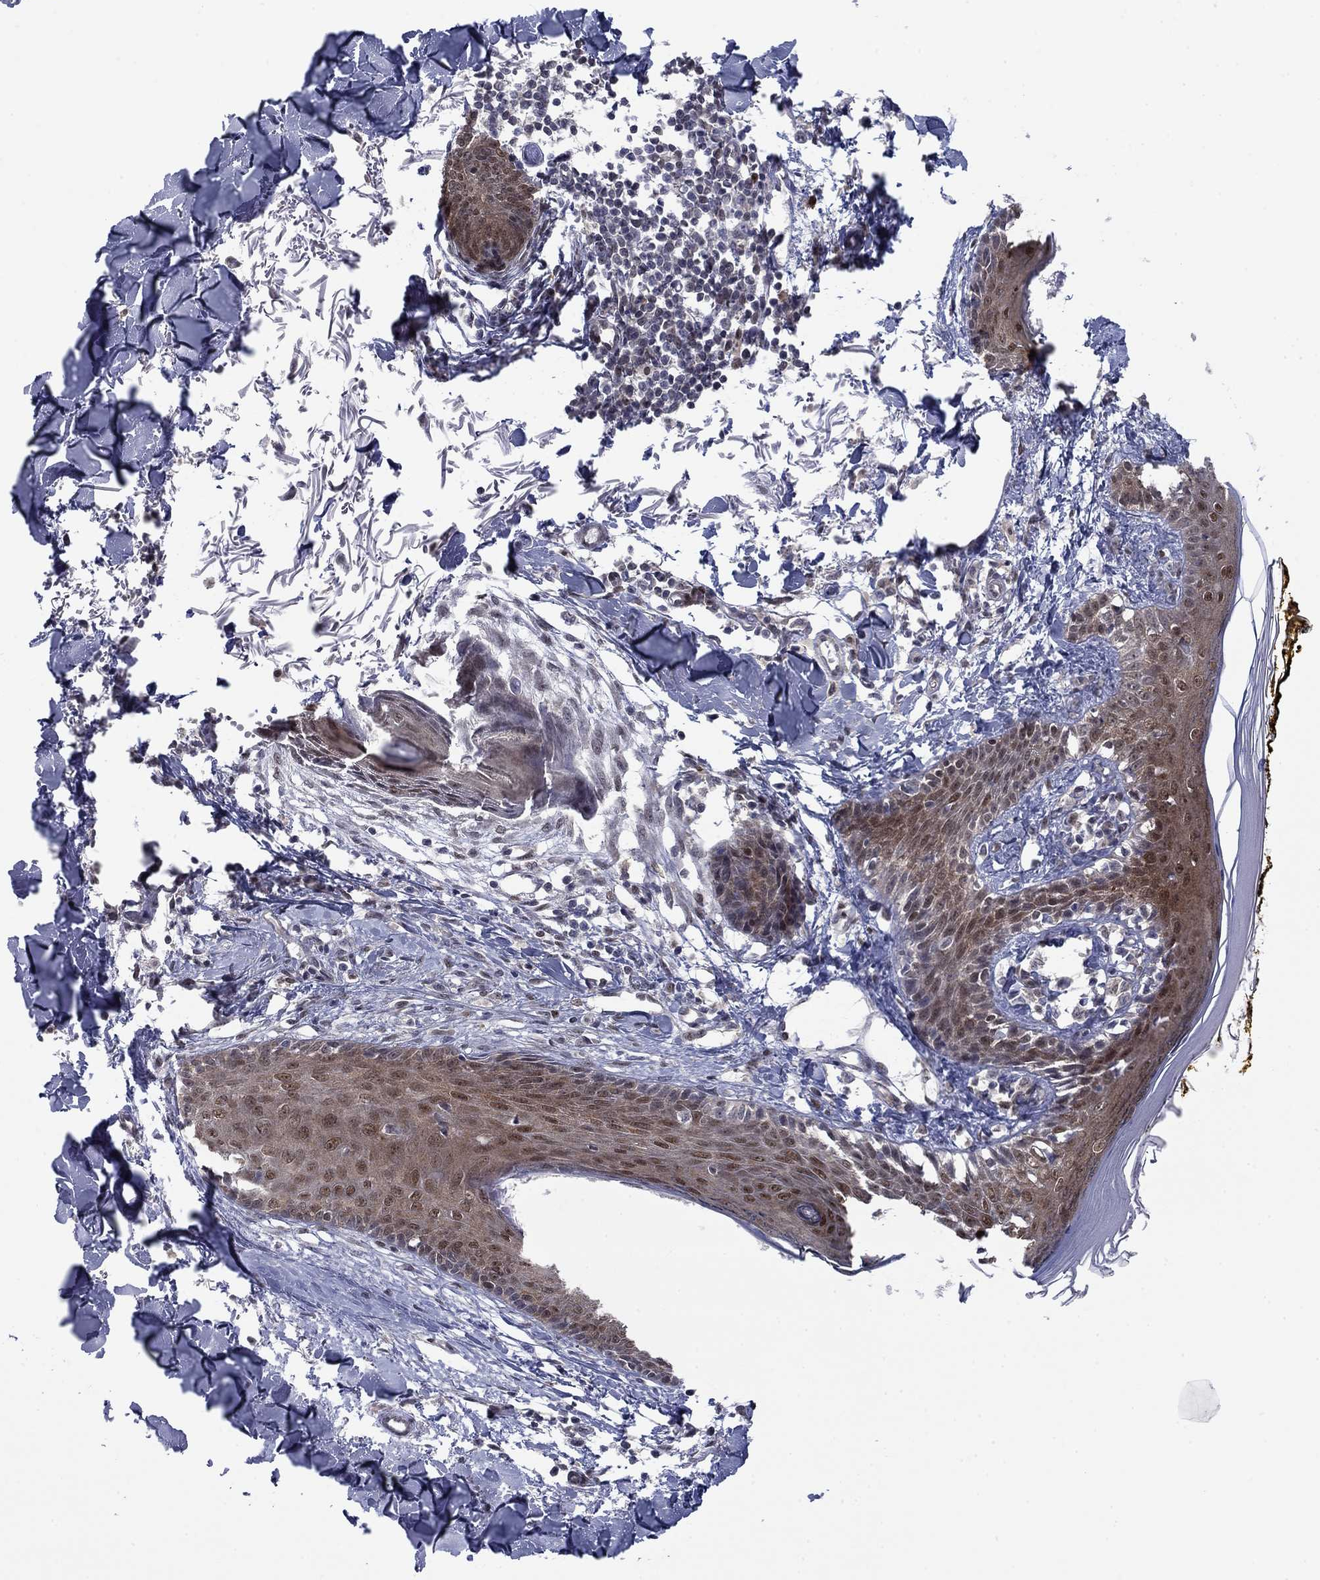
{"staining": {"intensity": "negative", "quantity": "none", "location": "none"}, "tissue": "skin", "cell_type": "Fibroblasts", "image_type": "normal", "snomed": [{"axis": "morphology", "description": "Normal tissue, NOS"}, {"axis": "topography", "description": "Skin"}], "caption": "The immunohistochemistry image has no significant staining in fibroblasts of skin. (Brightfield microscopy of DAB immunohistochemistry (IHC) at high magnification).", "gene": "FKBP4", "patient": {"sex": "male", "age": 76}}